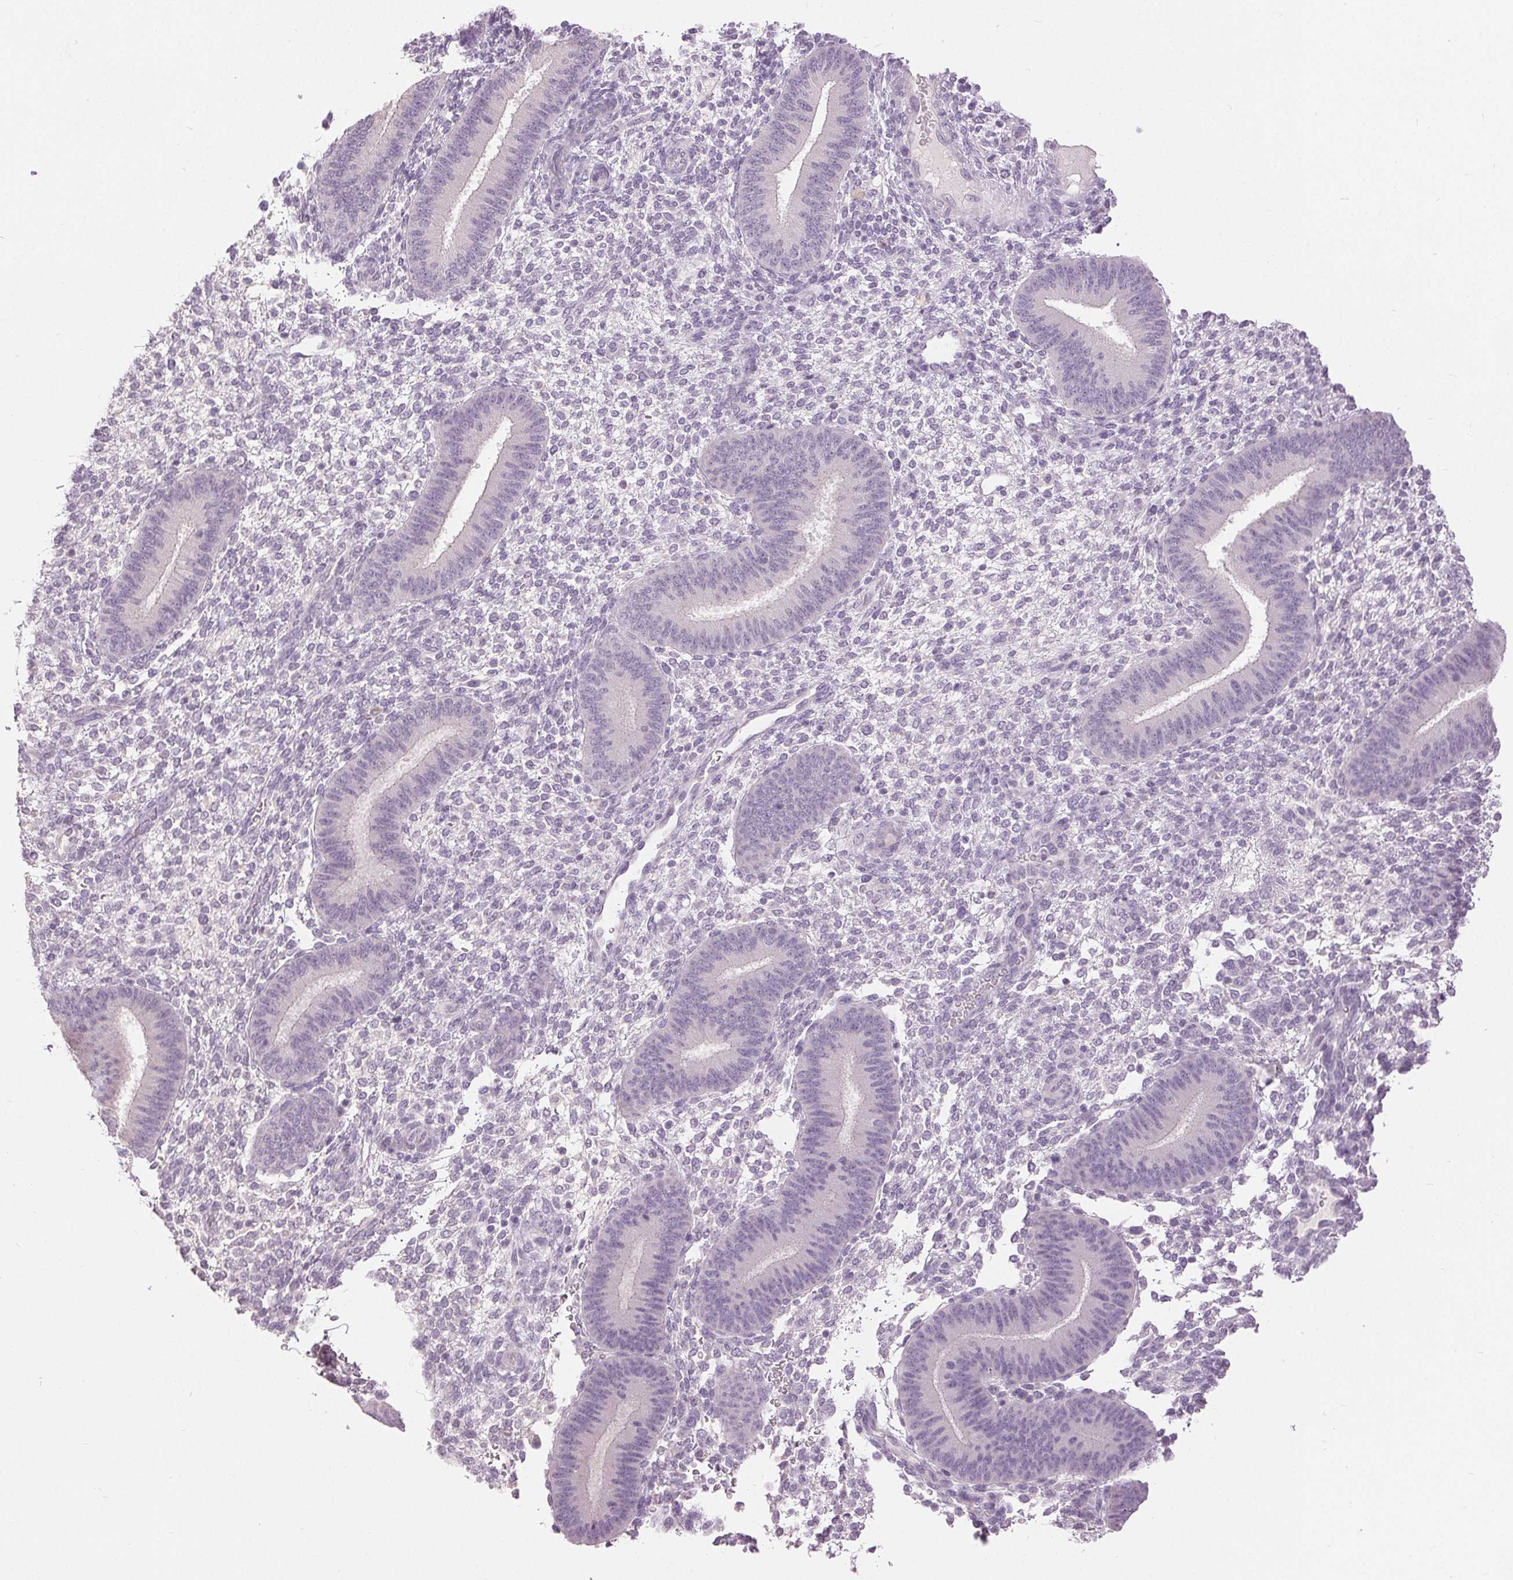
{"staining": {"intensity": "negative", "quantity": "none", "location": "none"}, "tissue": "endometrium", "cell_type": "Cells in endometrial stroma", "image_type": "normal", "snomed": [{"axis": "morphology", "description": "Normal tissue, NOS"}, {"axis": "topography", "description": "Endometrium"}], "caption": "Cells in endometrial stroma are negative for brown protein staining in normal endometrium. (Brightfield microscopy of DAB (3,3'-diaminobenzidine) IHC at high magnification).", "gene": "DSG3", "patient": {"sex": "female", "age": 39}}